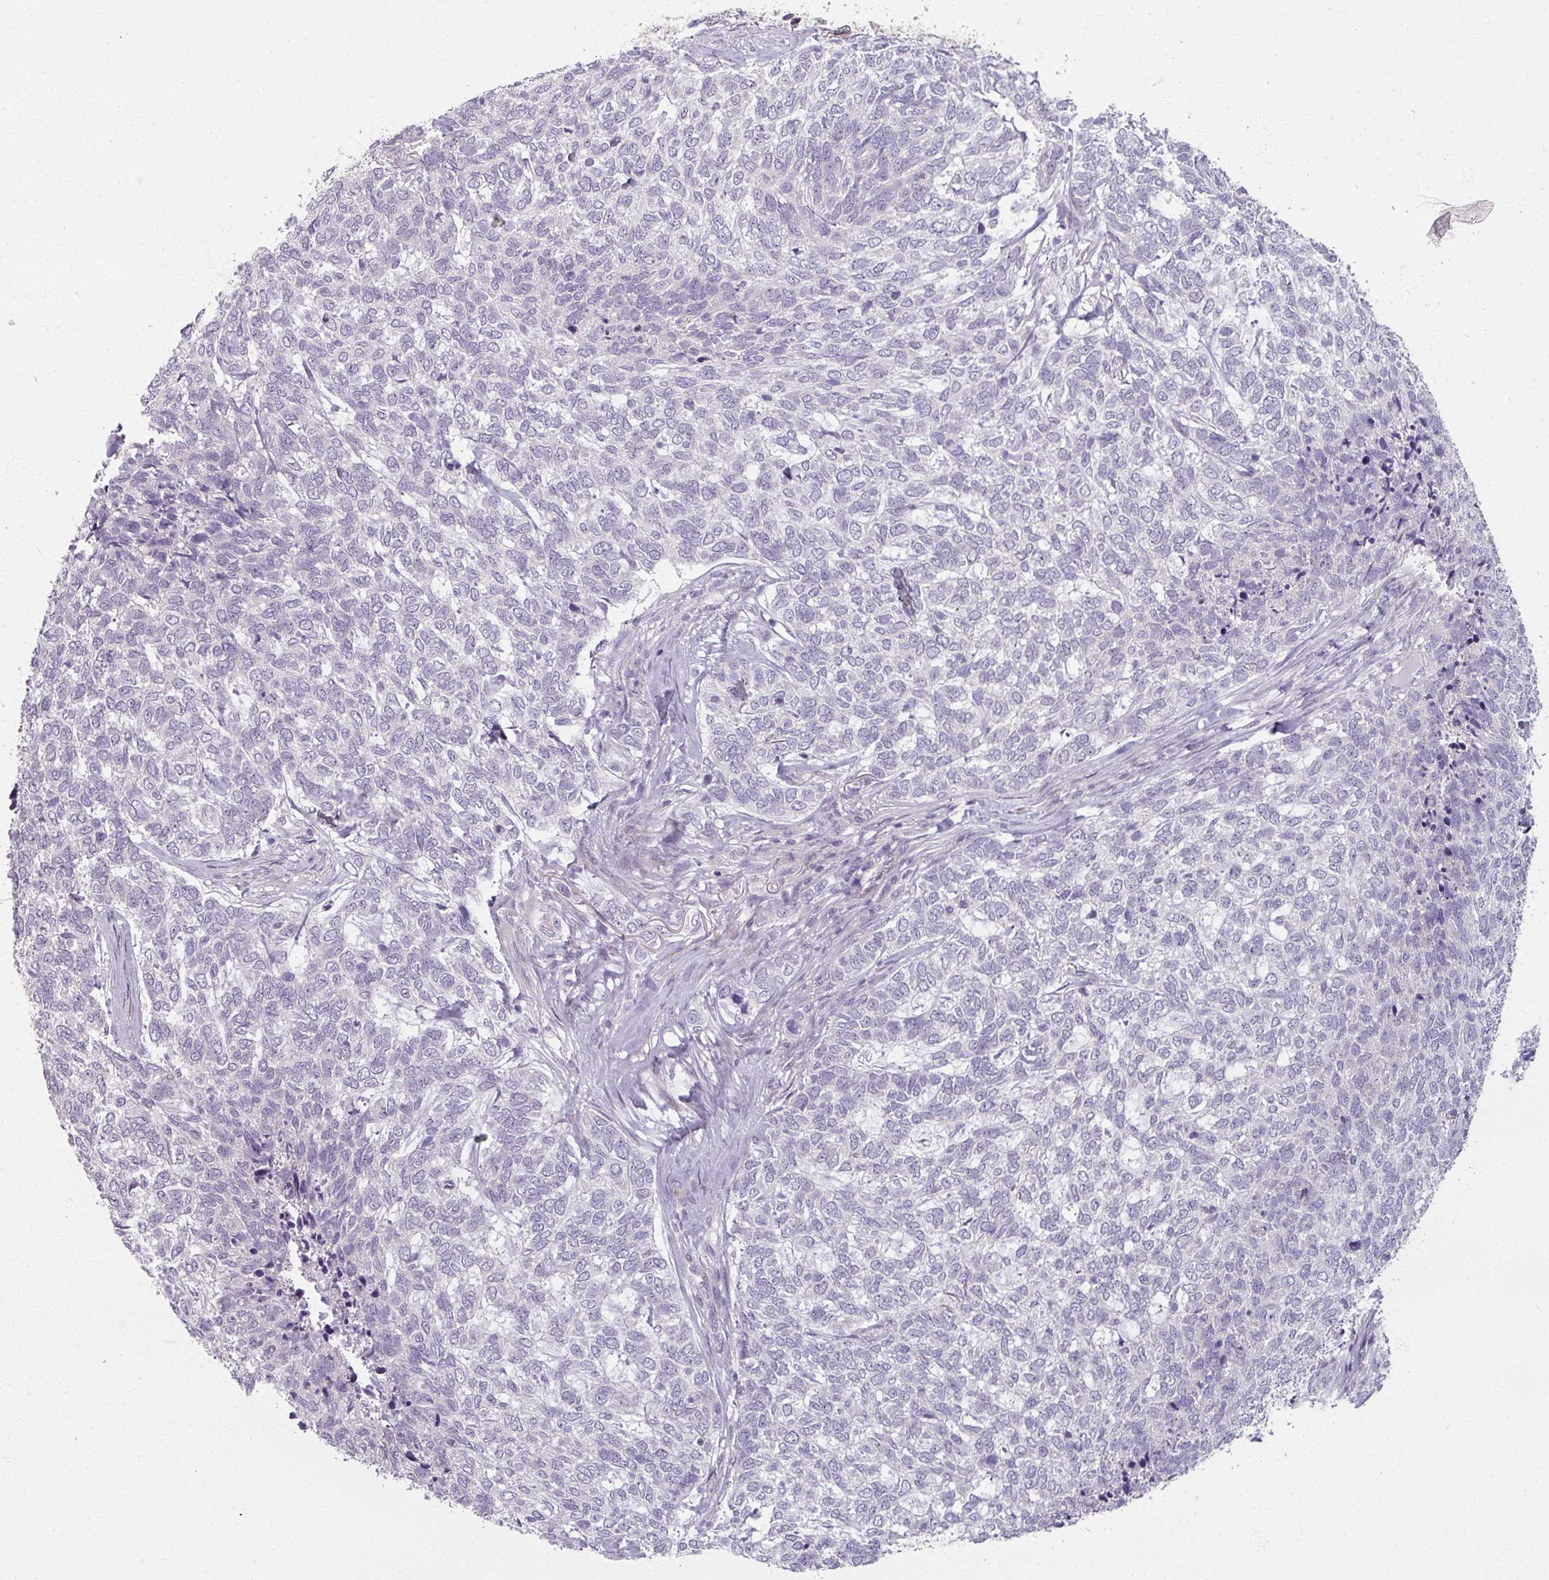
{"staining": {"intensity": "negative", "quantity": "none", "location": "none"}, "tissue": "skin cancer", "cell_type": "Tumor cells", "image_type": "cancer", "snomed": [{"axis": "morphology", "description": "Basal cell carcinoma"}, {"axis": "topography", "description": "Skin"}], "caption": "DAB immunohistochemical staining of human skin basal cell carcinoma shows no significant positivity in tumor cells.", "gene": "MYMK", "patient": {"sex": "female", "age": 65}}